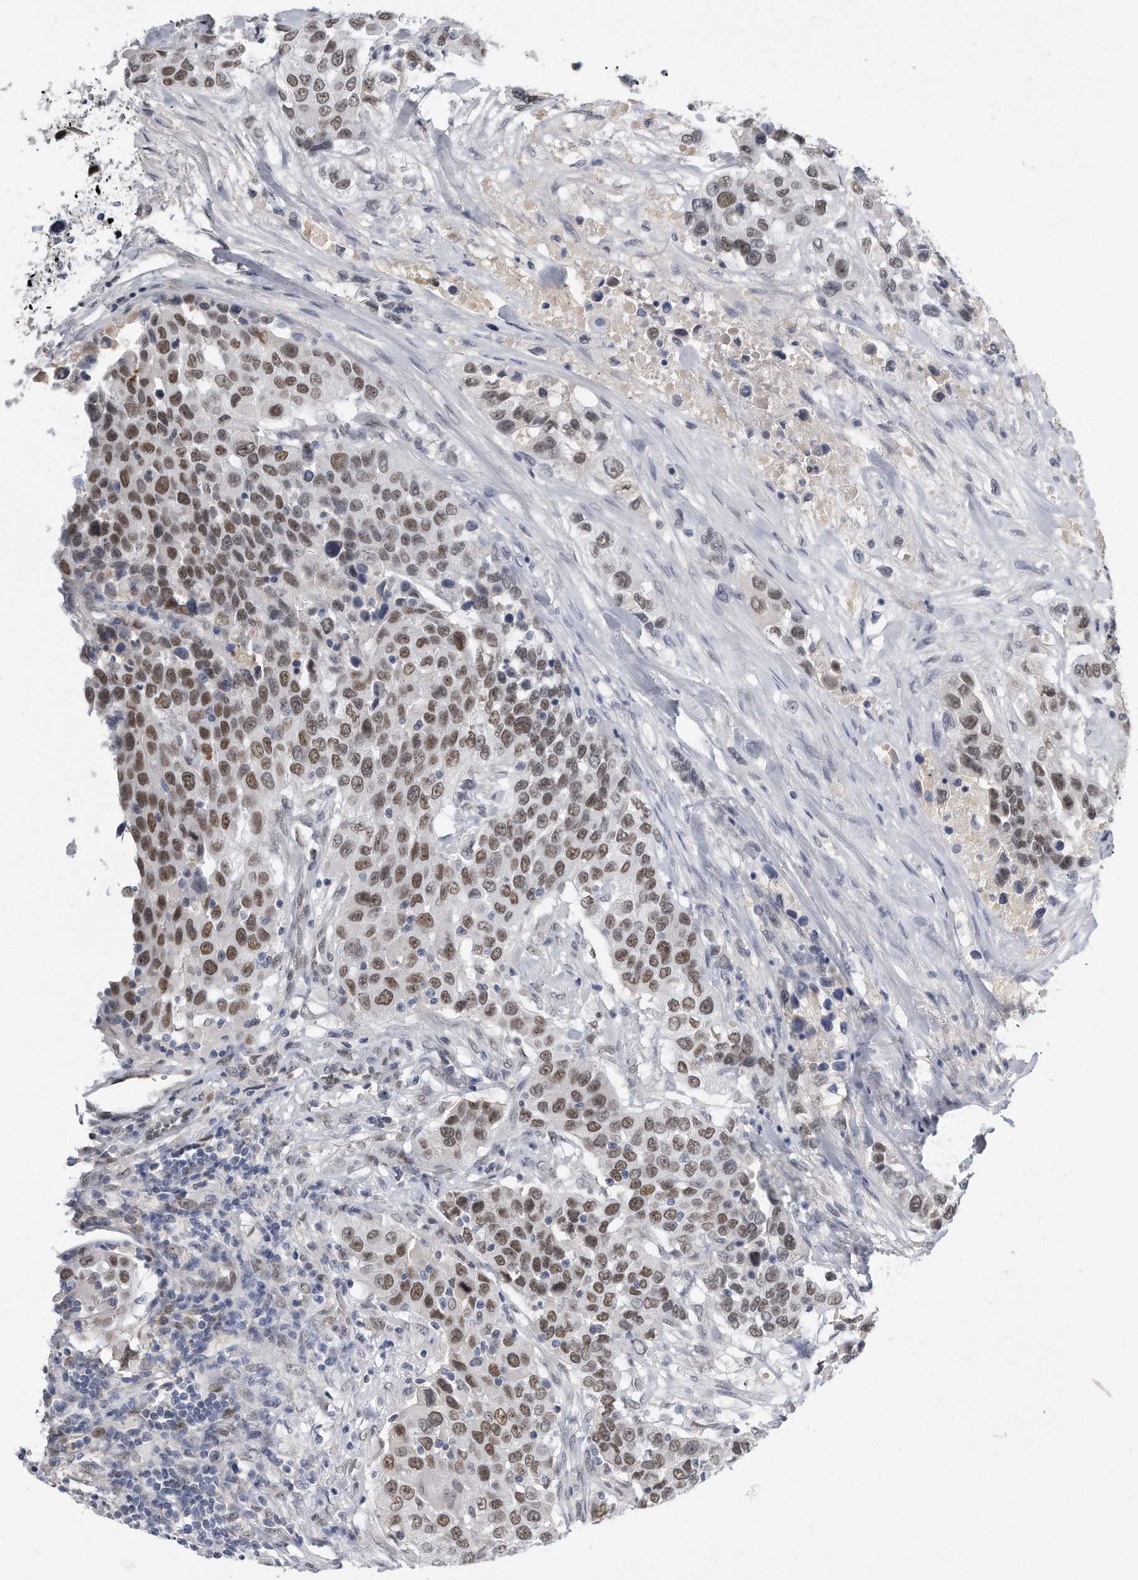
{"staining": {"intensity": "moderate", "quantity": ">75%", "location": "nuclear"}, "tissue": "urothelial cancer", "cell_type": "Tumor cells", "image_type": "cancer", "snomed": [{"axis": "morphology", "description": "Urothelial carcinoma, High grade"}, {"axis": "topography", "description": "Urinary bladder"}], "caption": "Protein positivity by immunohistochemistry (IHC) reveals moderate nuclear expression in approximately >75% of tumor cells in high-grade urothelial carcinoma.", "gene": "CTBP2", "patient": {"sex": "female", "age": 80}}